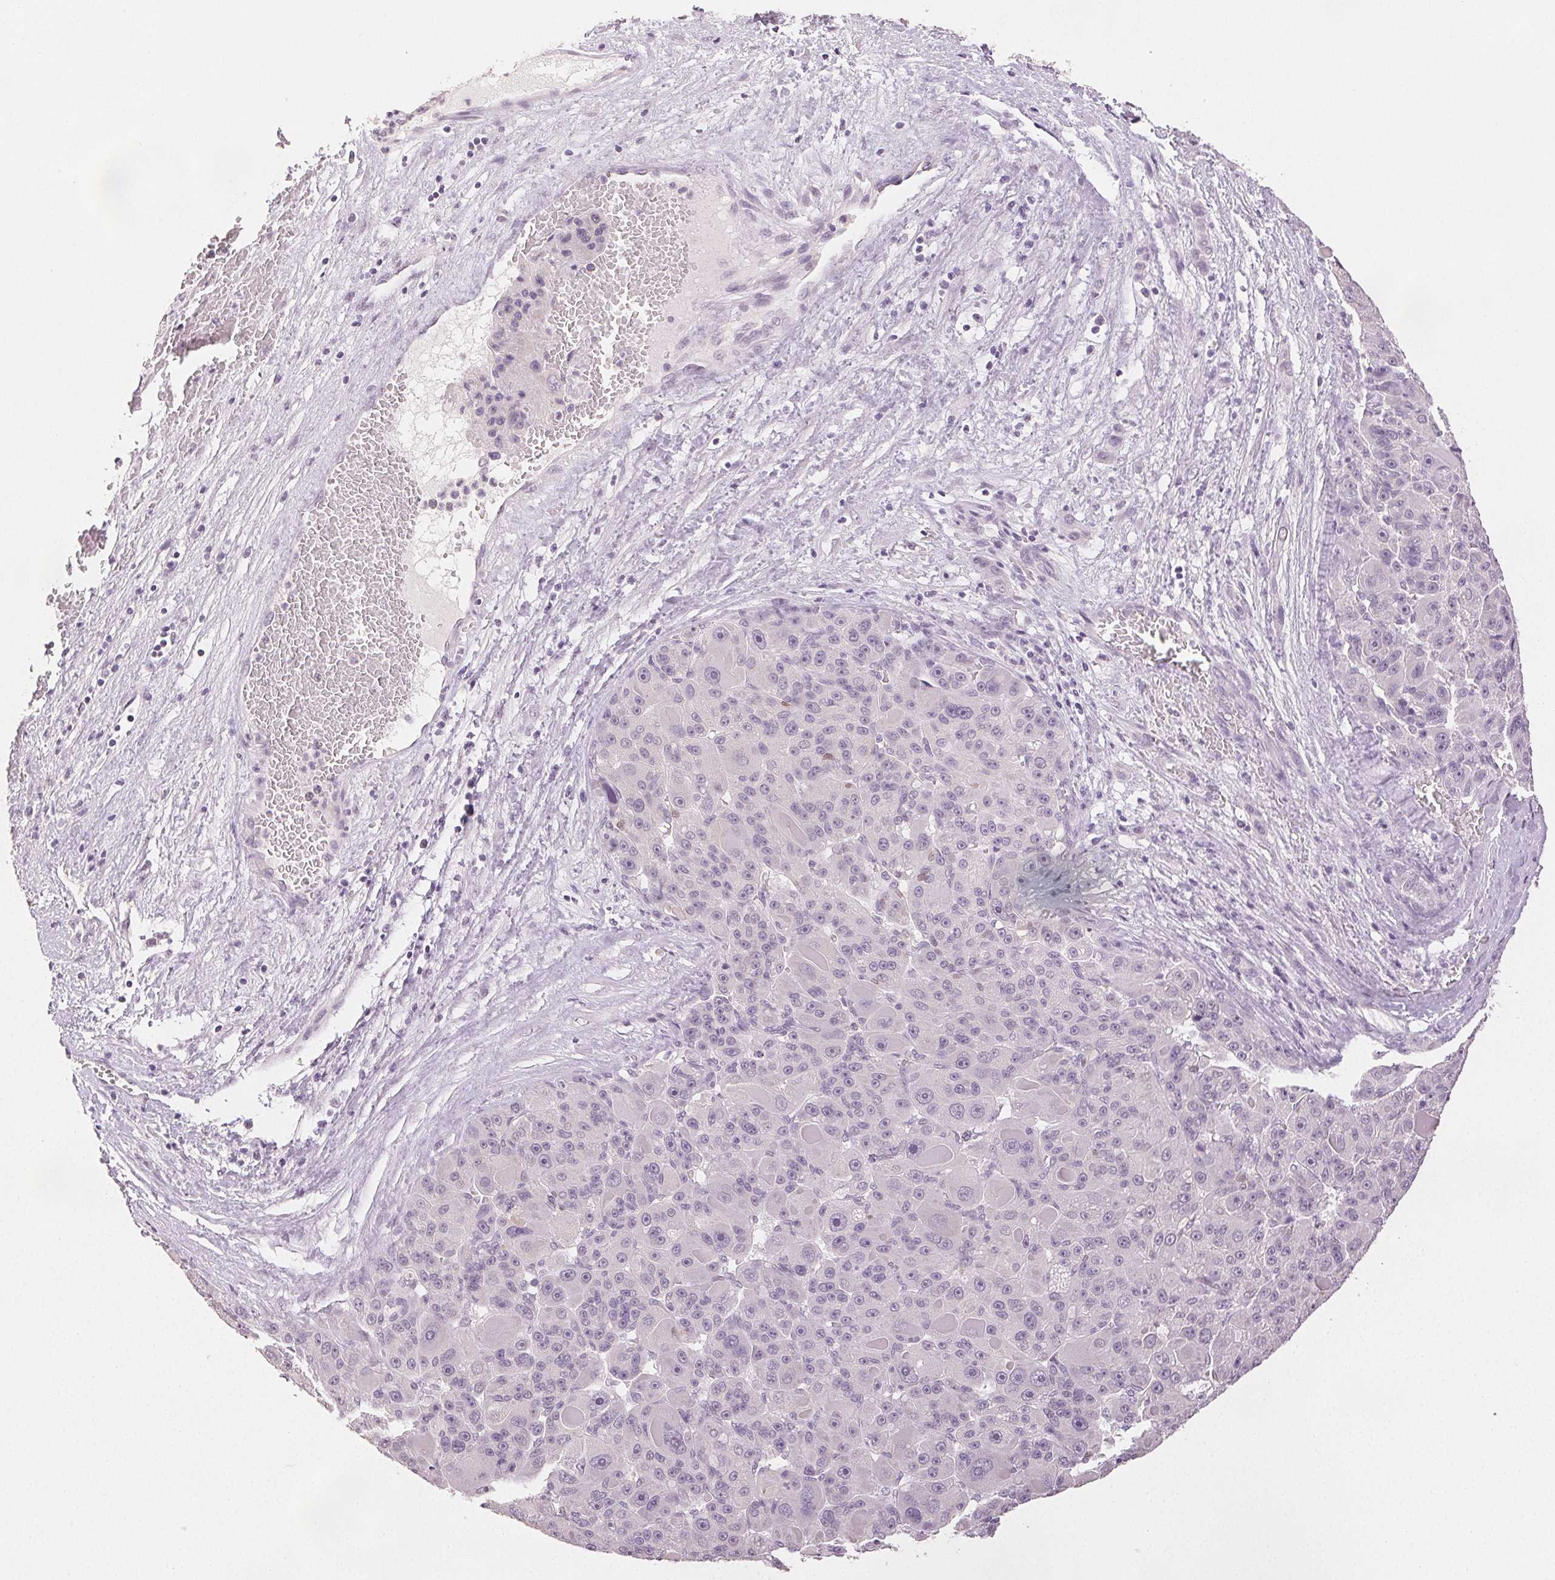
{"staining": {"intensity": "negative", "quantity": "none", "location": "none"}, "tissue": "liver cancer", "cell_type": "Tumor cells", "image_type": "cancer", "snomed": [{"axis": "morphology", "description": "Carcinoma, Hepatocellular, NOS"}, {"axis": "topography", "description": "Liver"}], "caption": "Tumor cells are negative for protein expression in human liver hepatocellular carcinoma.", "gene": "SCGN", "patient": {"sex": "male", "age": 76}}